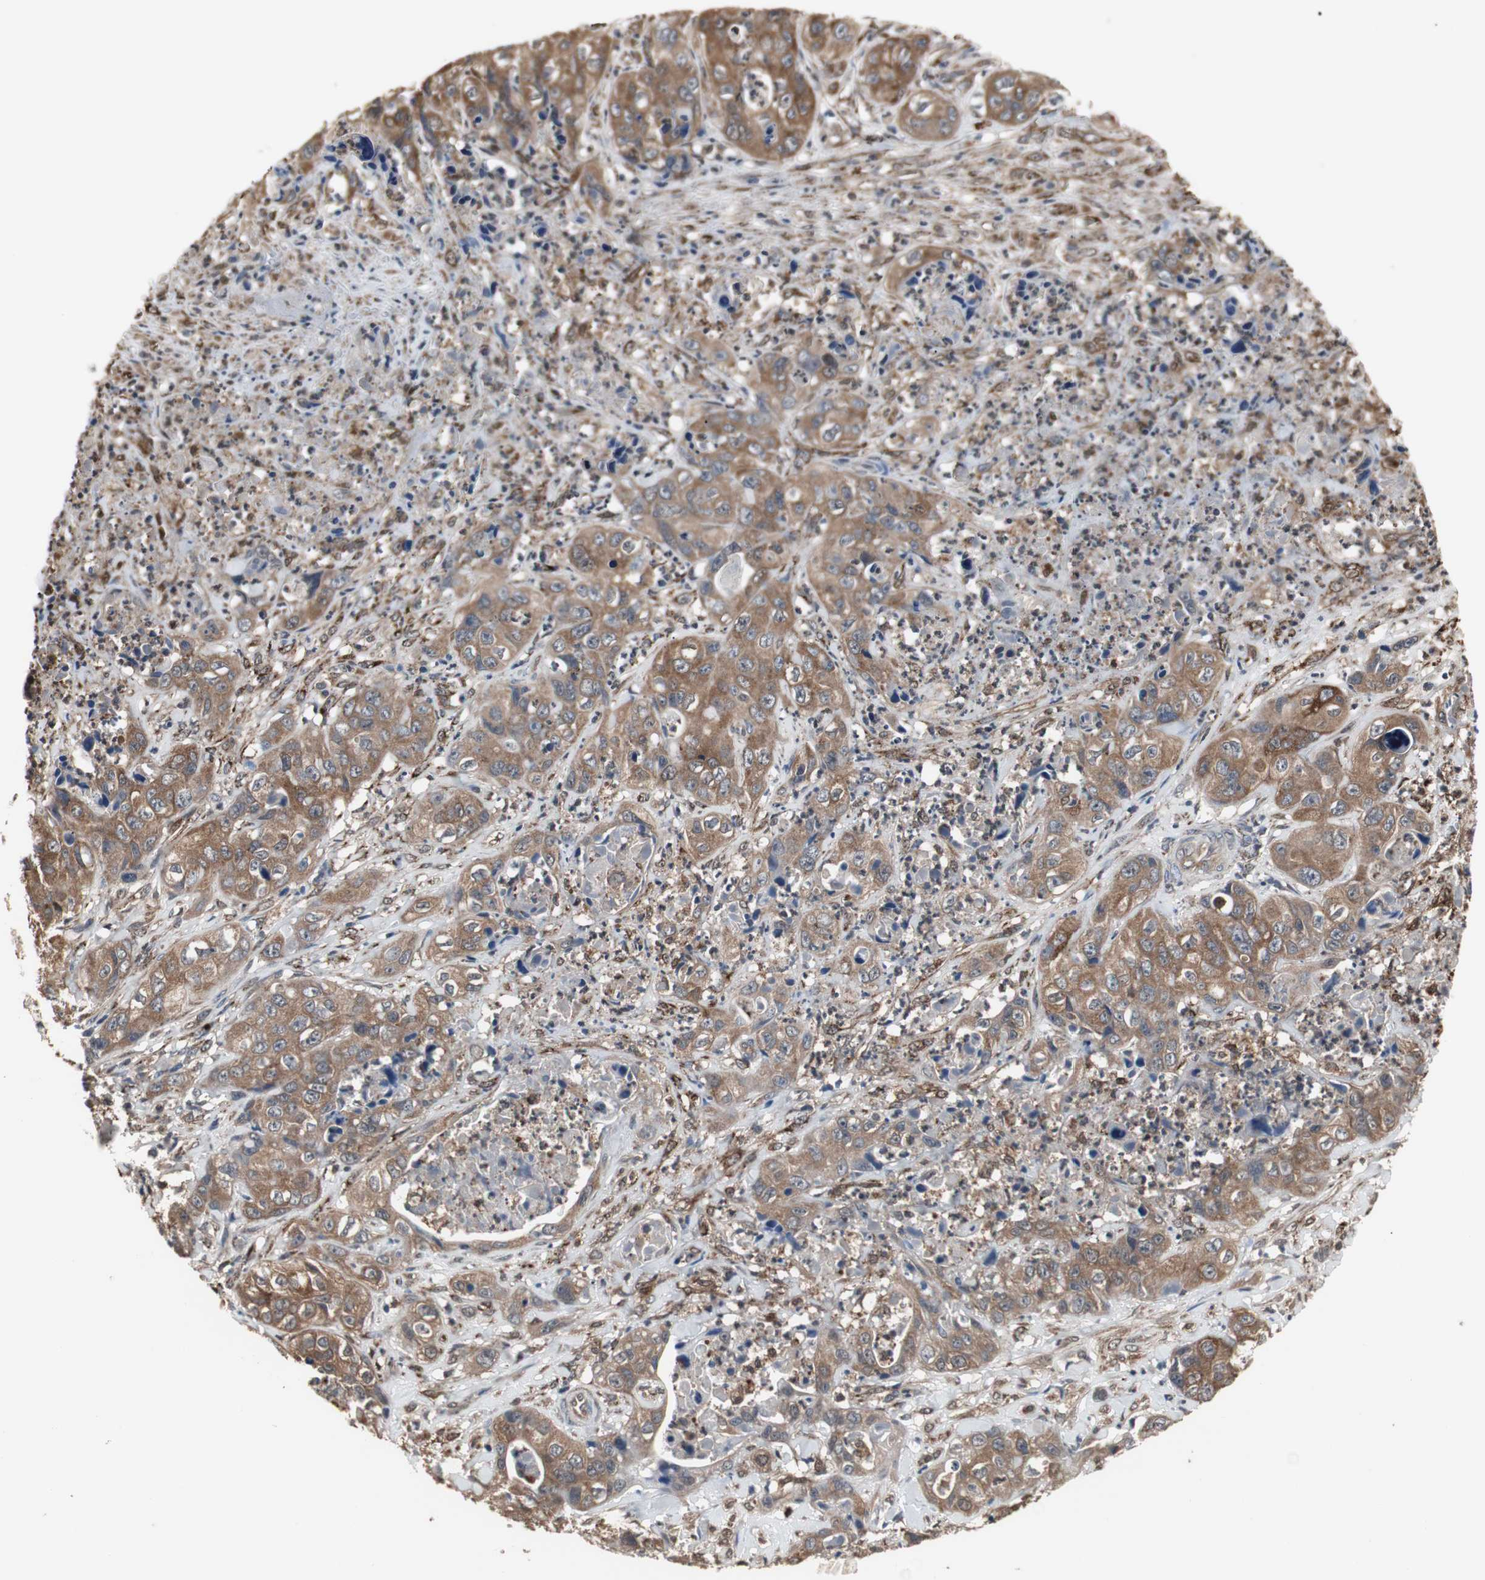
{"staining": {"intensity": "moderate", "quantity": ">75%", "location": "cytoplasmic/membranous"}, "tissue": "liver cancer", "cell_type": "Tumor cells", "image_type": "cancer", "snomed": [{"axis": "morphology", "description": "Cholangiocarcinoma"}, {"axis": "topography", "description": "Liver"}], "caption": "Protein positivity by immunohistochemistry exhibits moderate cytoplasmic/membranous expression in about >75% of tumor cells in liver cancer (cholangiocarcinoma).", "gene": "ZSCAN22", "patient": {"sex": "female", "age": 61}}